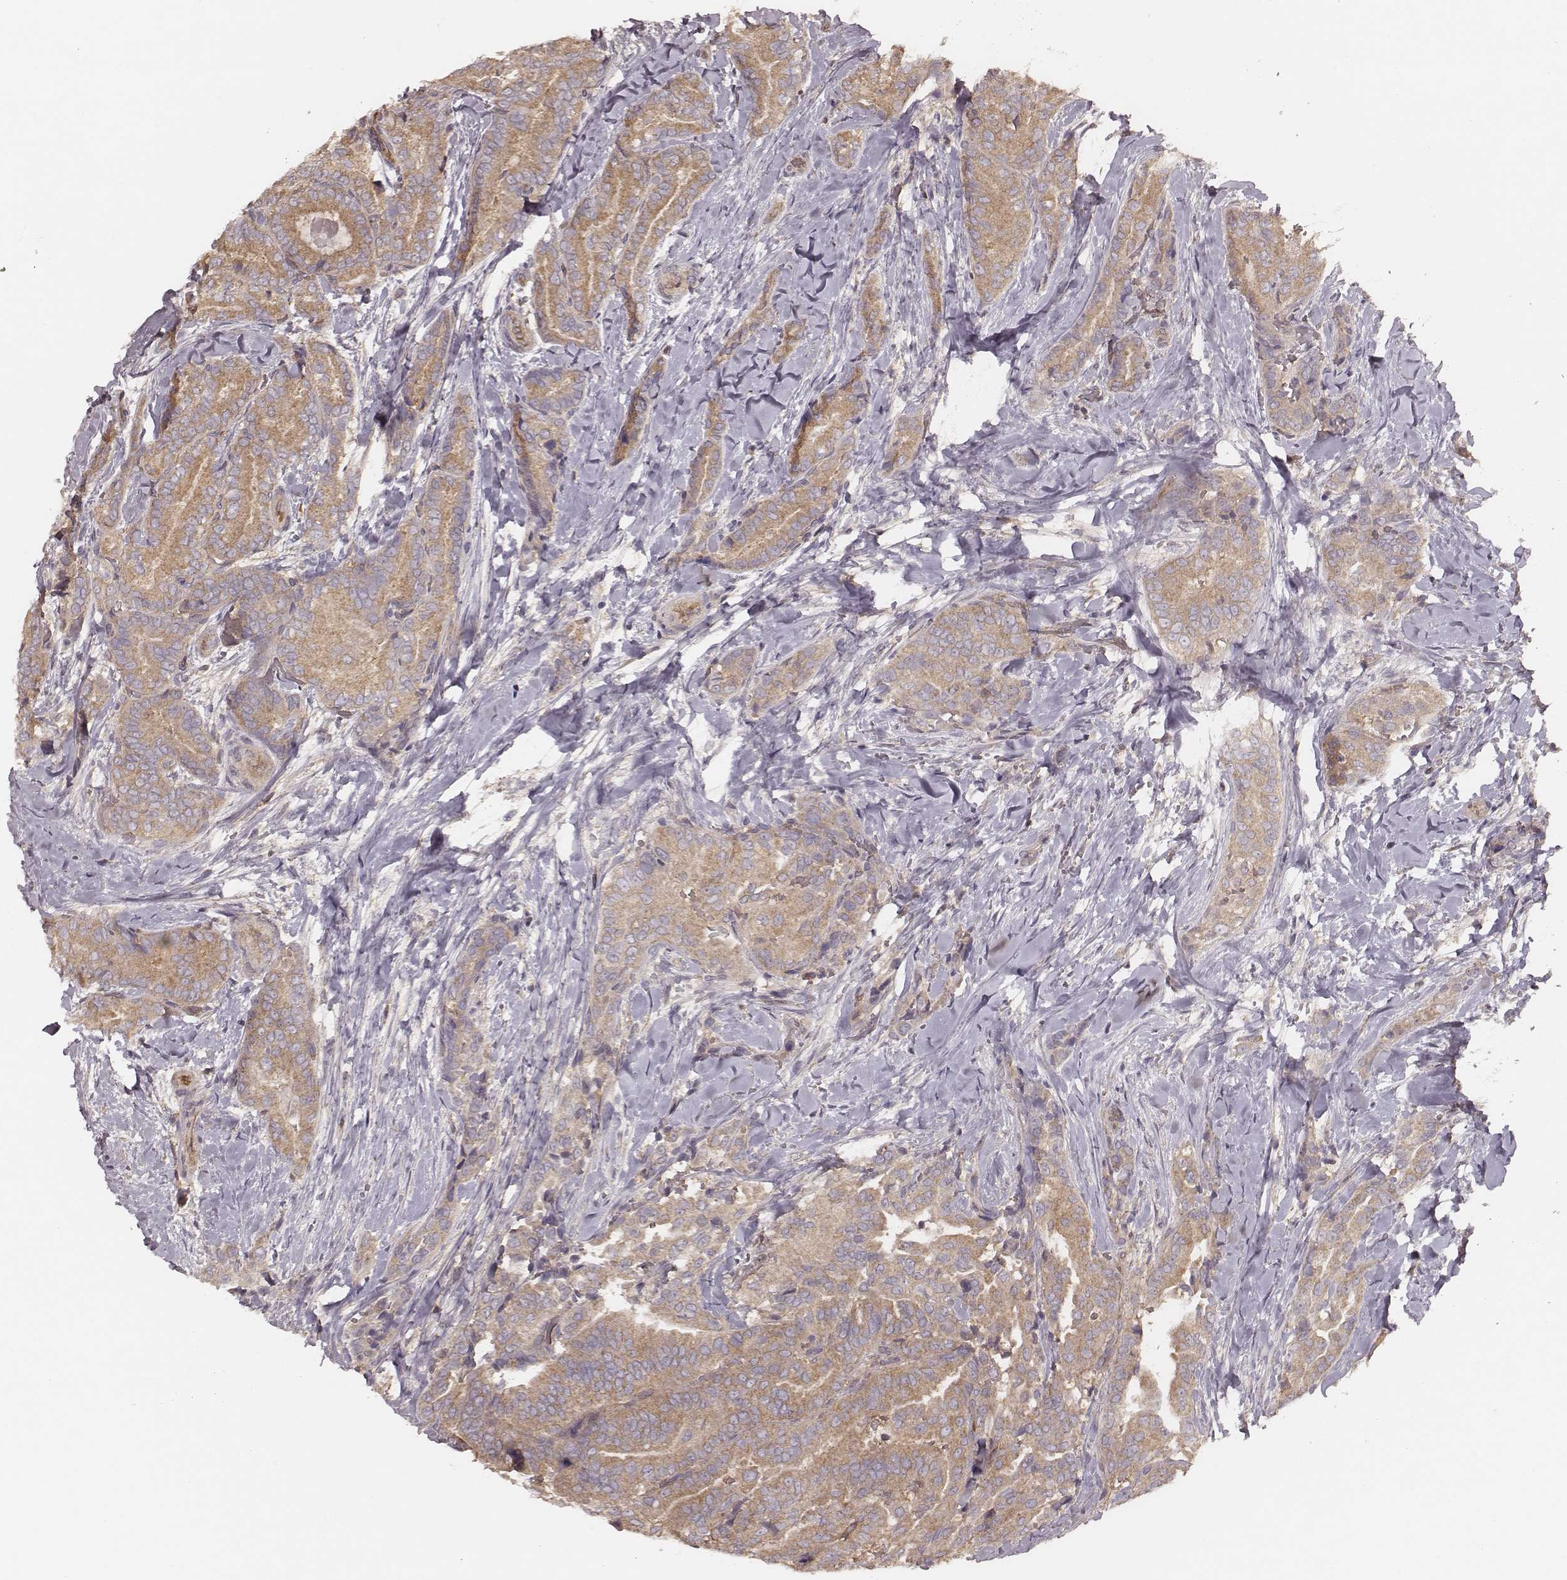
{"staining": {"intensity": "moderate", "quantity": ">75%", "location": "cytoplasmic/membranous"}, "tissue": "thyroid cancer", "cell_type": "Tumor cells", "image_type": "cancer", "snomed": [{"axis": "morphology", "description": "Papillary adenocarcinoma, NOS"}, {"axis": "topography", "description": "Thyroid gland"}], "caption": "Moderate cytoplasmic/membranous positivity for a protein is identified in approximately >75% of tumor cells of thyroid papillary adenocarcinoma using immunohistochemistry (IHC).", "gene": "CARS1", "patient": {"sex": "male", "age": 61}}